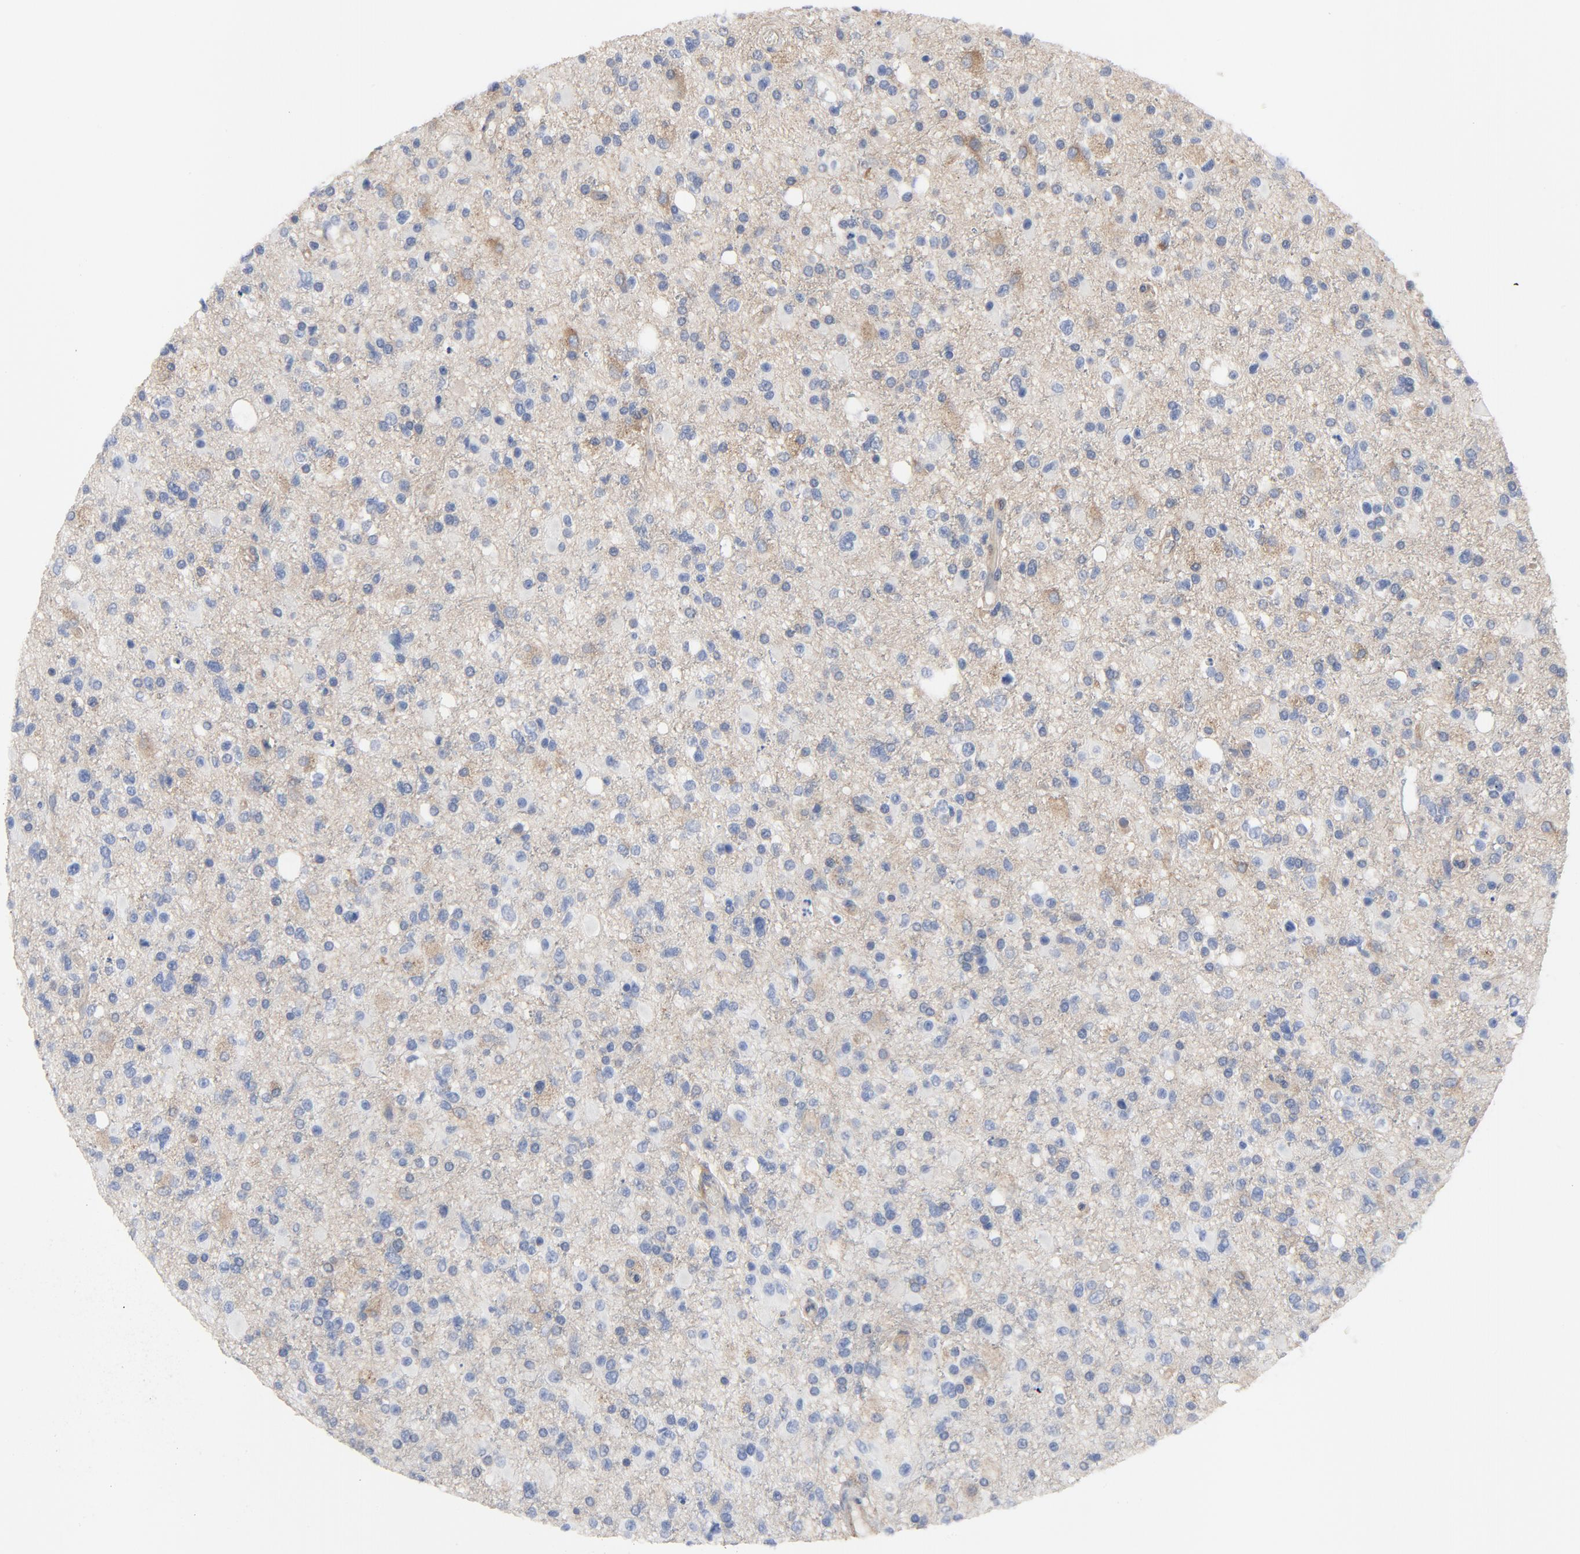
{"staining": {"intensity": "moderate", "quantity": "25%-75%", "location": "cytoplasmic/membranous"}, "tissue": "glioma", "cell_type": "Tumor cells", "image_type": "cancer", "snomed": [{"axis": "morphology", "description": "Glioma, malignant, High grade"}, {"axis": "topography", "description": "Brain"}], "caption": "The histopathology image demonstrates staining of malignant high-grade glioma, revealing moderate cytoplasmic/membranous protein positivity (brown color) within tumor cells. Ihc stains the protein in brown and the nuclei are stained blue.", "gene": "DYNLT3", "patient": {"sex": "male", "age": 33}}